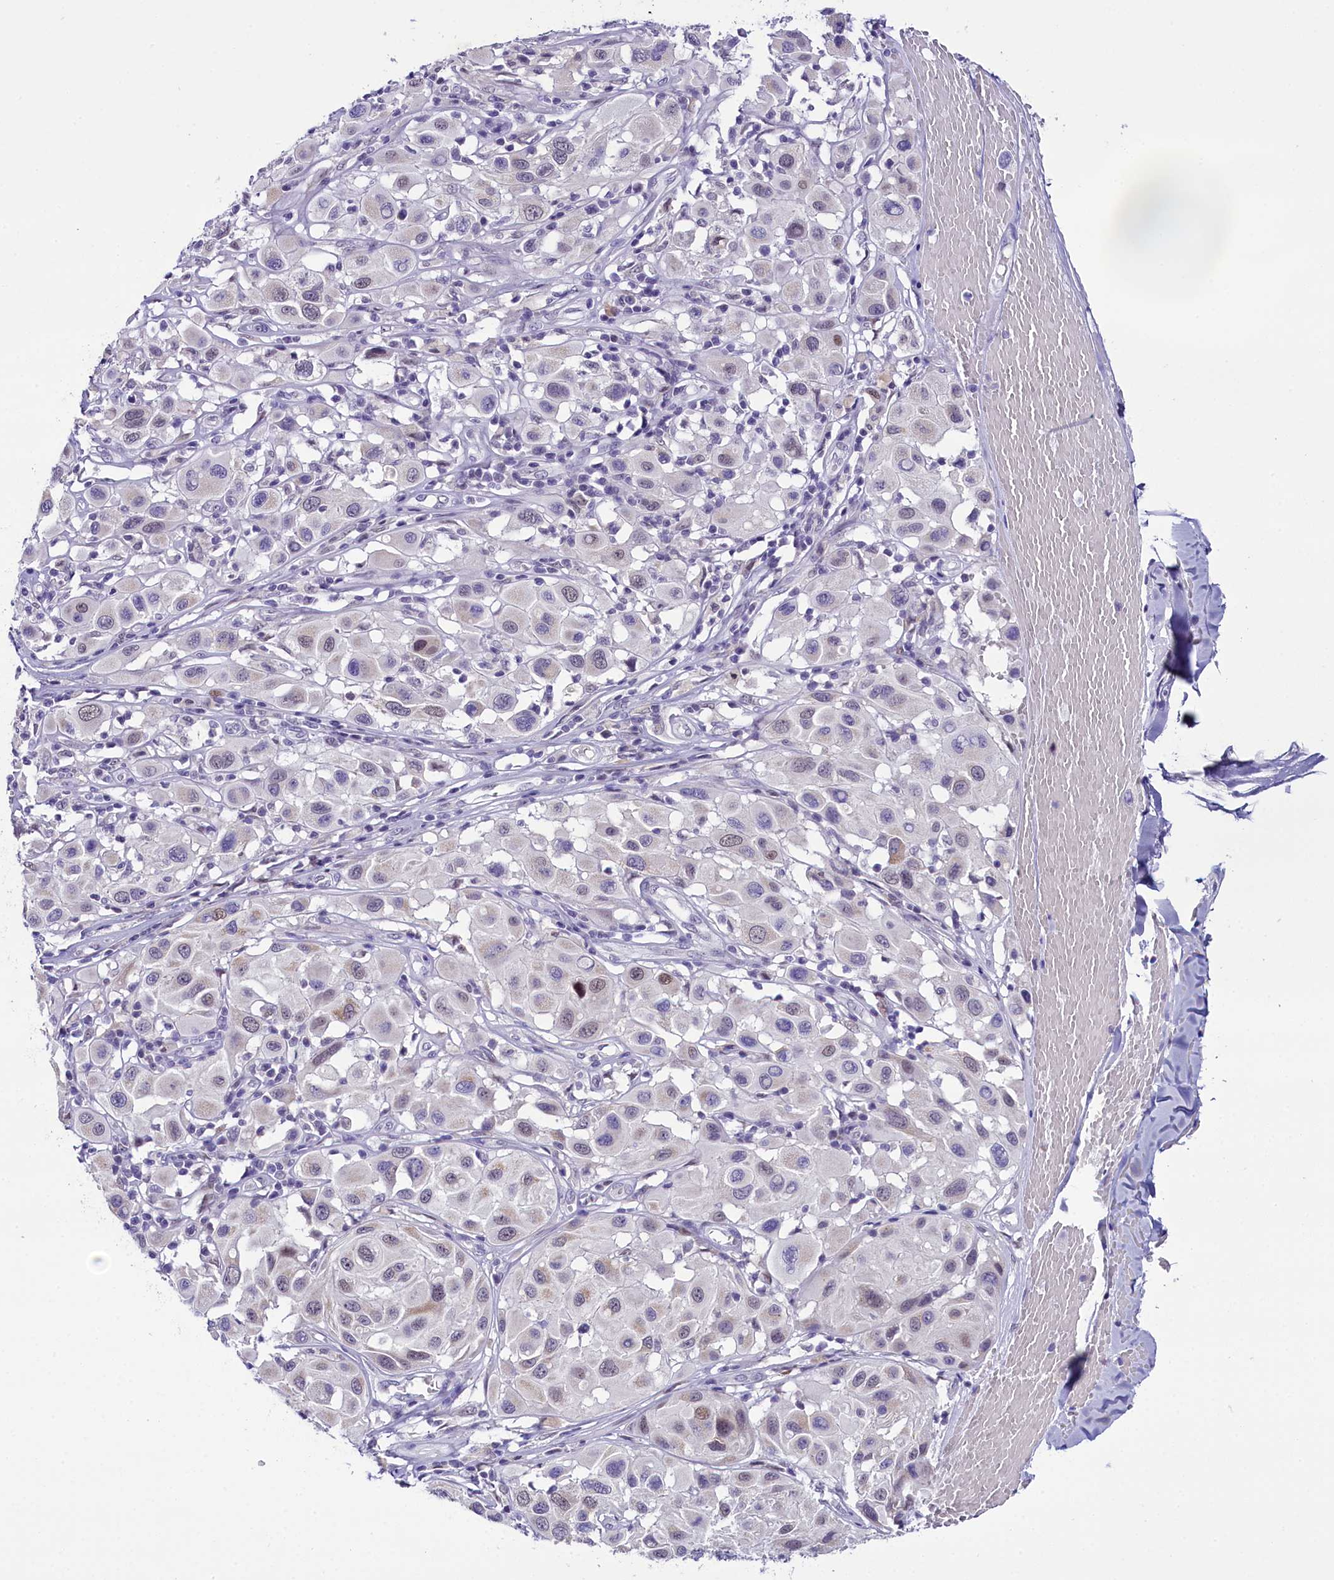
{"staining": {"intensity": "negative", "quantity": "none", "location": "none"}, "tissue": "melanoma", "cell_type": "Tumor cells", "image_type": "cancer", "snomed": [{"axis": "morphology", "description": "Malignant melanoma, Metastatic site"}, {"axis": "topography", "description": "Skin"}], "caption": "Micrograph shows no protein positivity in tumor cells of malignant melanoma (metastatic site) tissue.", "gene": "OSGEP", "patient": {"sex": "male", "age": 41}}